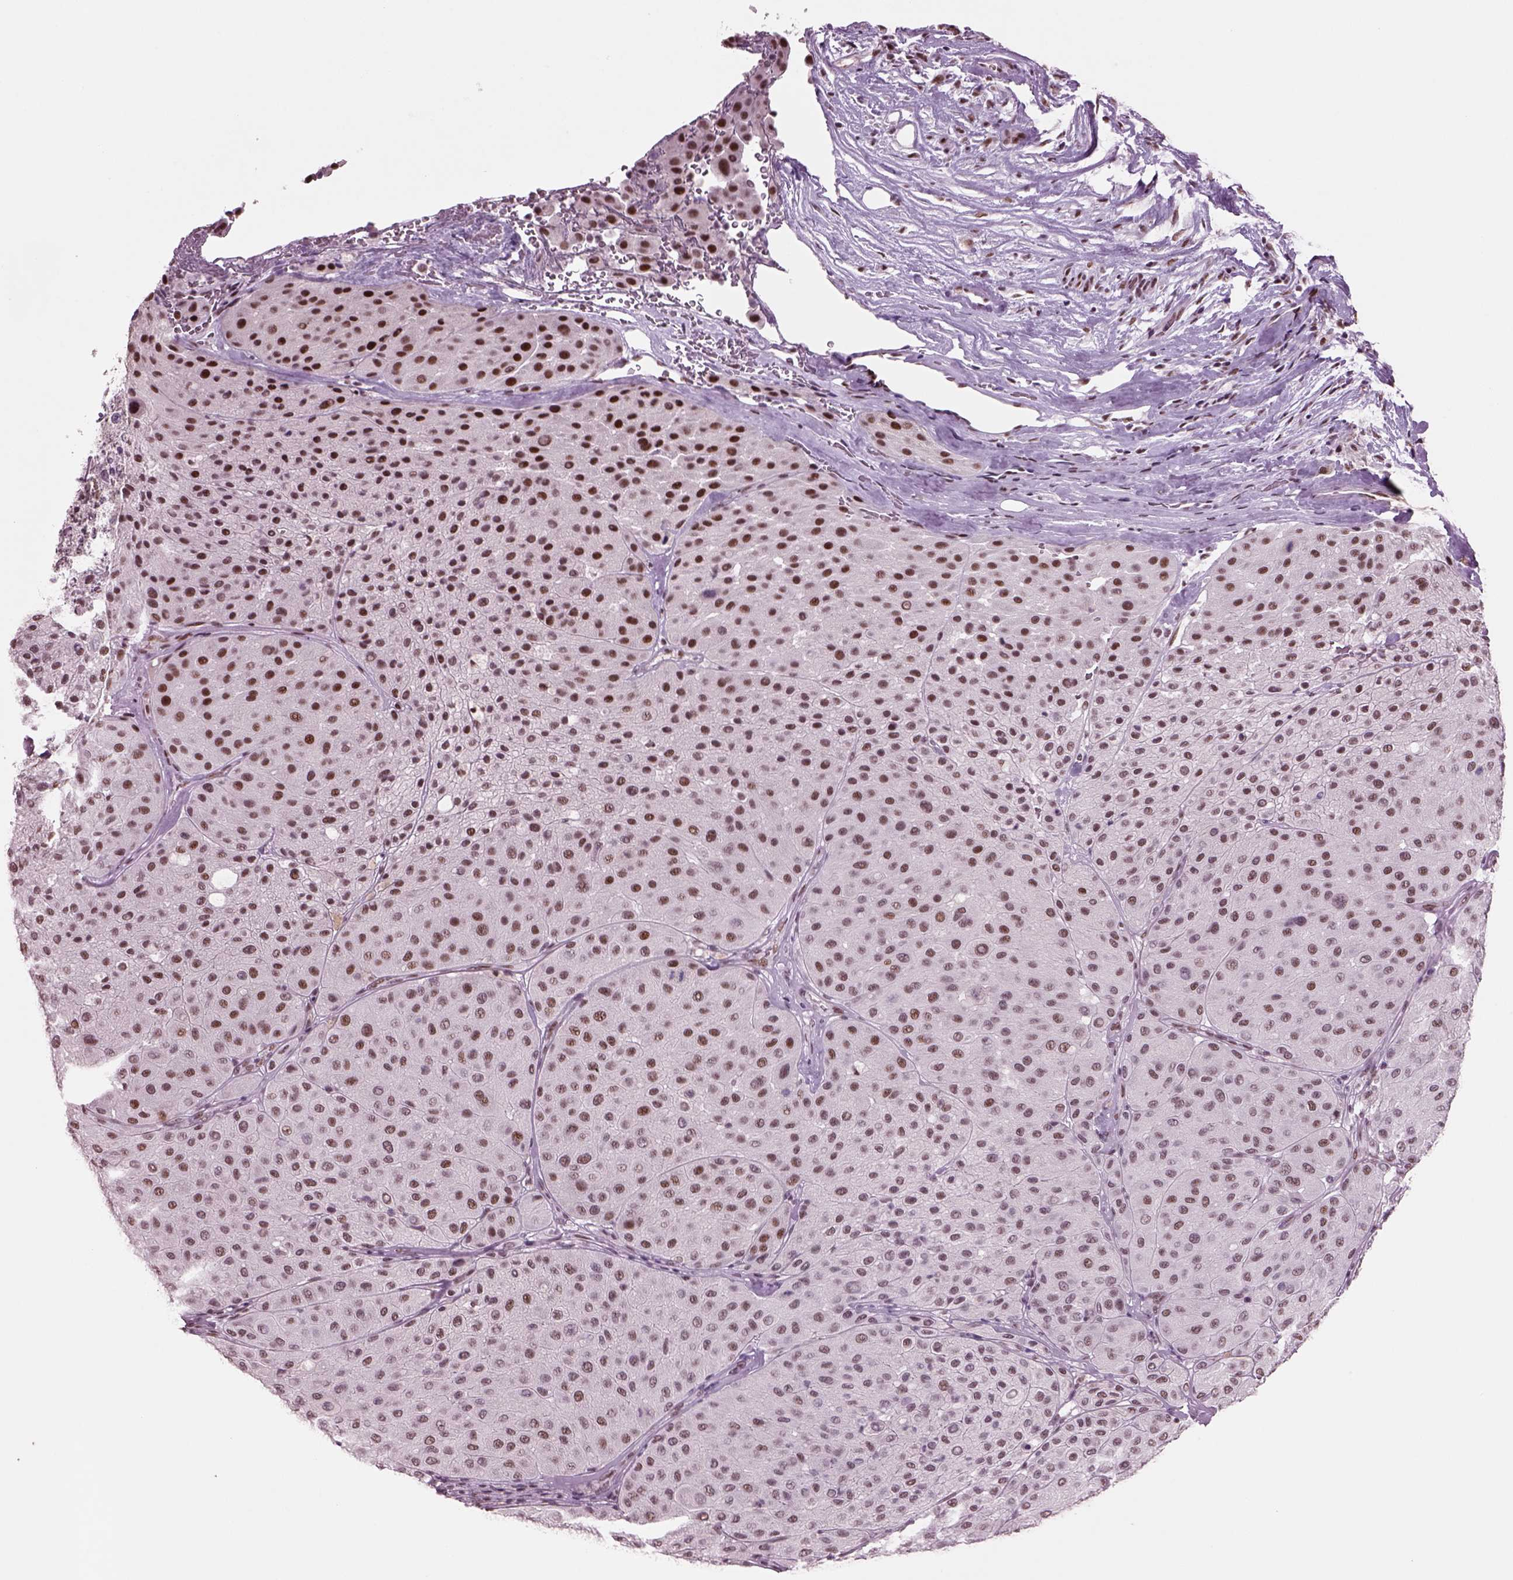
{"staining": {"intensity": "strong", "quantity": "25%-75%", "location": "nuclear"}, "tissue": "melanoma", "cell_type": "Tumor cells", "image_type": "cancer", "snomed": [{"axis": "morphology", "description": "Malignant melanoma, Metastatic site"}, {"axis": "topography", "description": "Smooth muscle"}], "caption": "A high amount of strong nuclear positivity is identified in about 25%-75% of tumor cells in malignant melanoma (metastatic site) tissue.", "gene": "SEPHS1", "patient": {"sex": "male", "age": 41}}